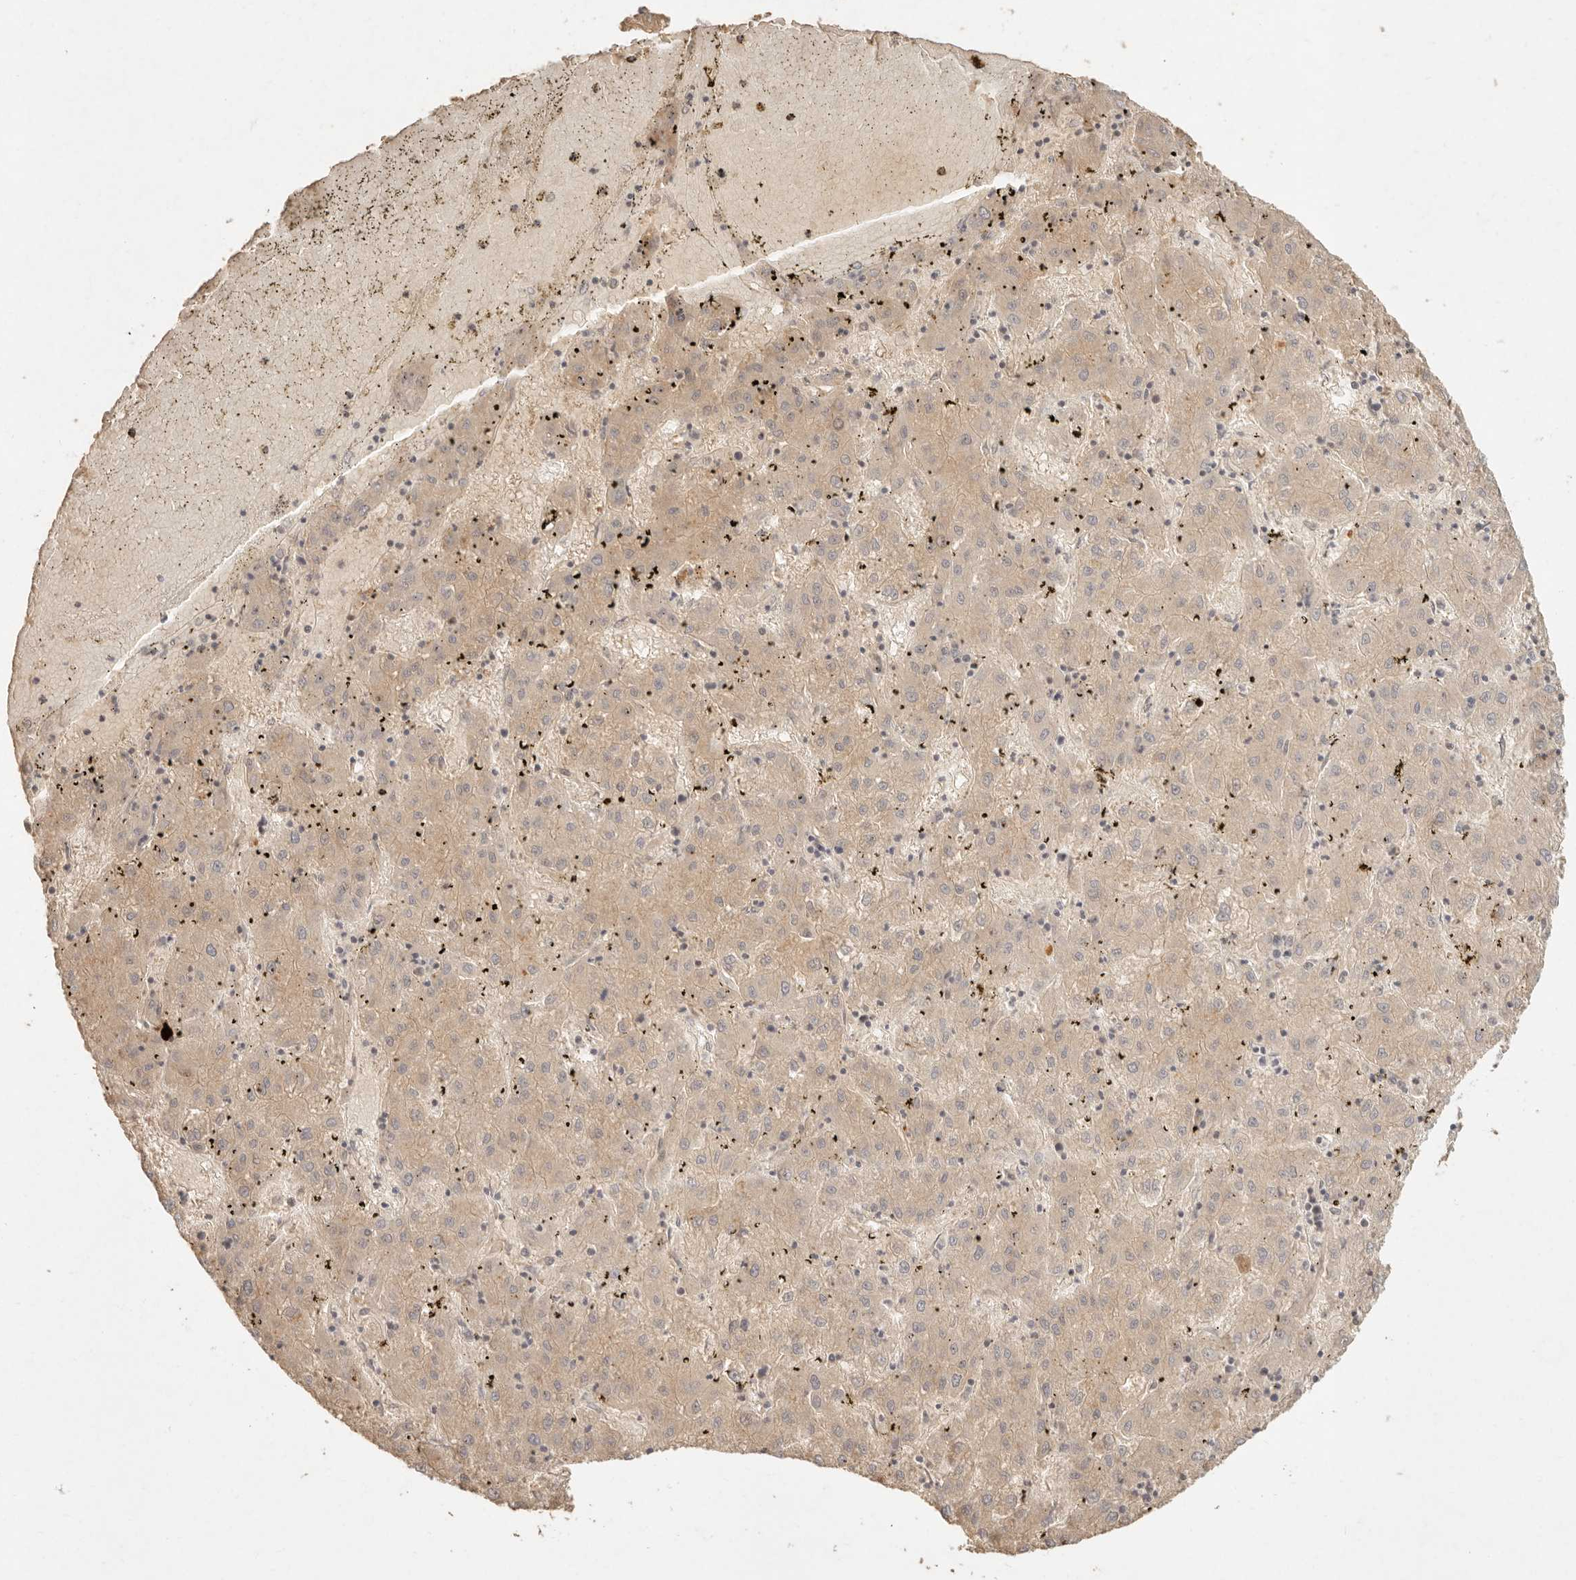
{"staining": {"intensity": "moderate", "quantity": ">75%", "location": "cytoplasmic/membranous"}, "tissue": "liver cancer", "cell_type": "Tumor cells", "image_type": "cancer", "snomed": [{"axis": "morphology", "description": "Carcinoma, Hepatocellular, NOS"}, {"axis": "topography", "description": "Liver"}], "caption": "Protein expression analysis of liver cancer shows moderate cytoplasmic/membranous positivity in about >75% of tumor cells.", "gene": "PPP1R3B", "patient": {"sex": "male", "age": 72}}